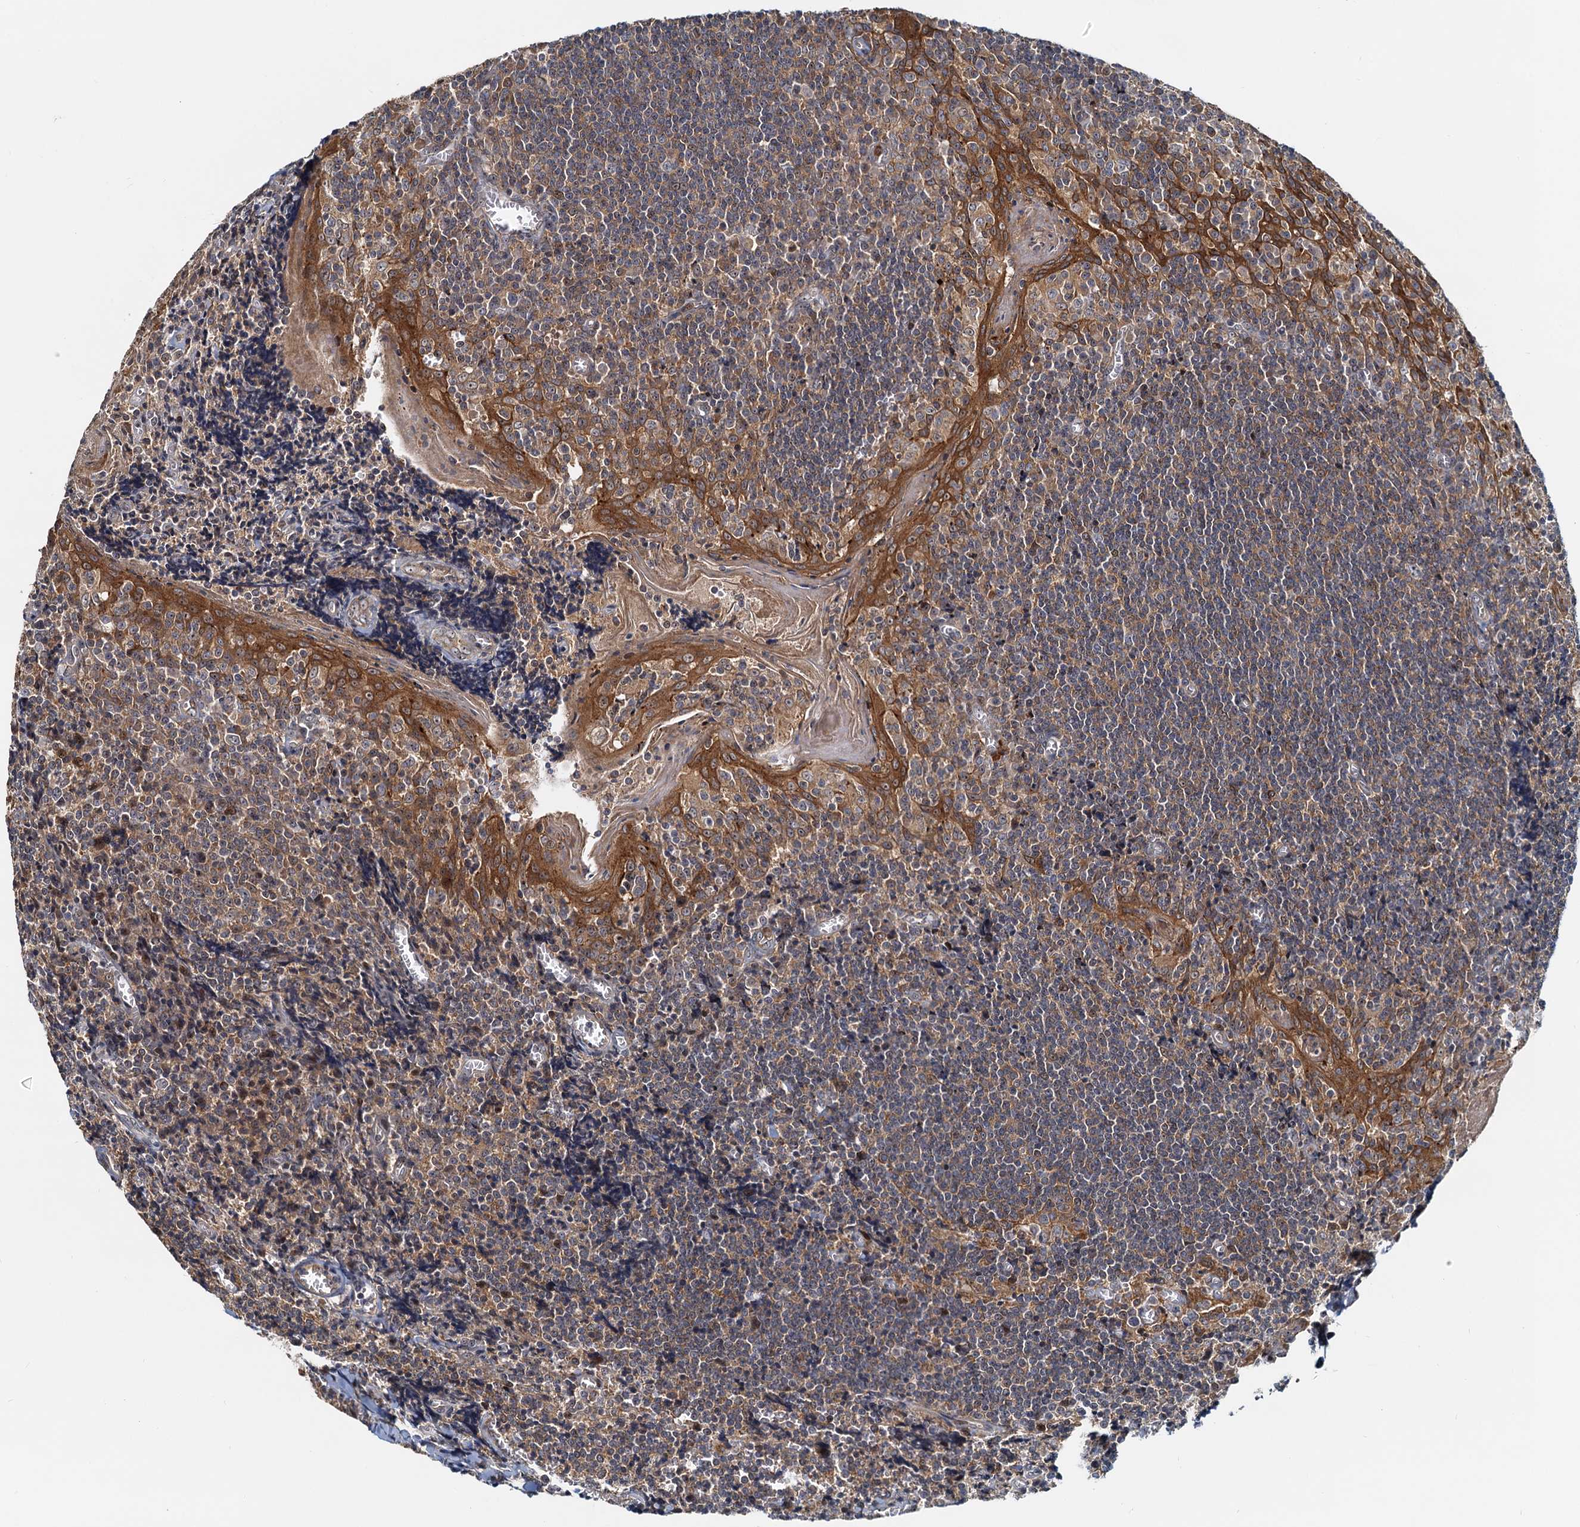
{"staining": {"intensity": "weak", "quantity": ">75%", "location": "cytoplasmic/membranous"}, "tissue": "tonsil", "cell_type": "Germinal center cells", "image_type": "normal", "snomed": [{"axis": "morphology", "description": "Normal tissue, NOS"}, {"axis": "topography", "description": "Tonsil"}], "caption": "A histopathology image showing weak cytoplasmic/membranous expression in about >75% of germinal center cells in normal tonsil, as visualized by brown immunohistochemical staining.", "gene": "TOLLIP", "patient": {"sex": "male", "age": 27}}